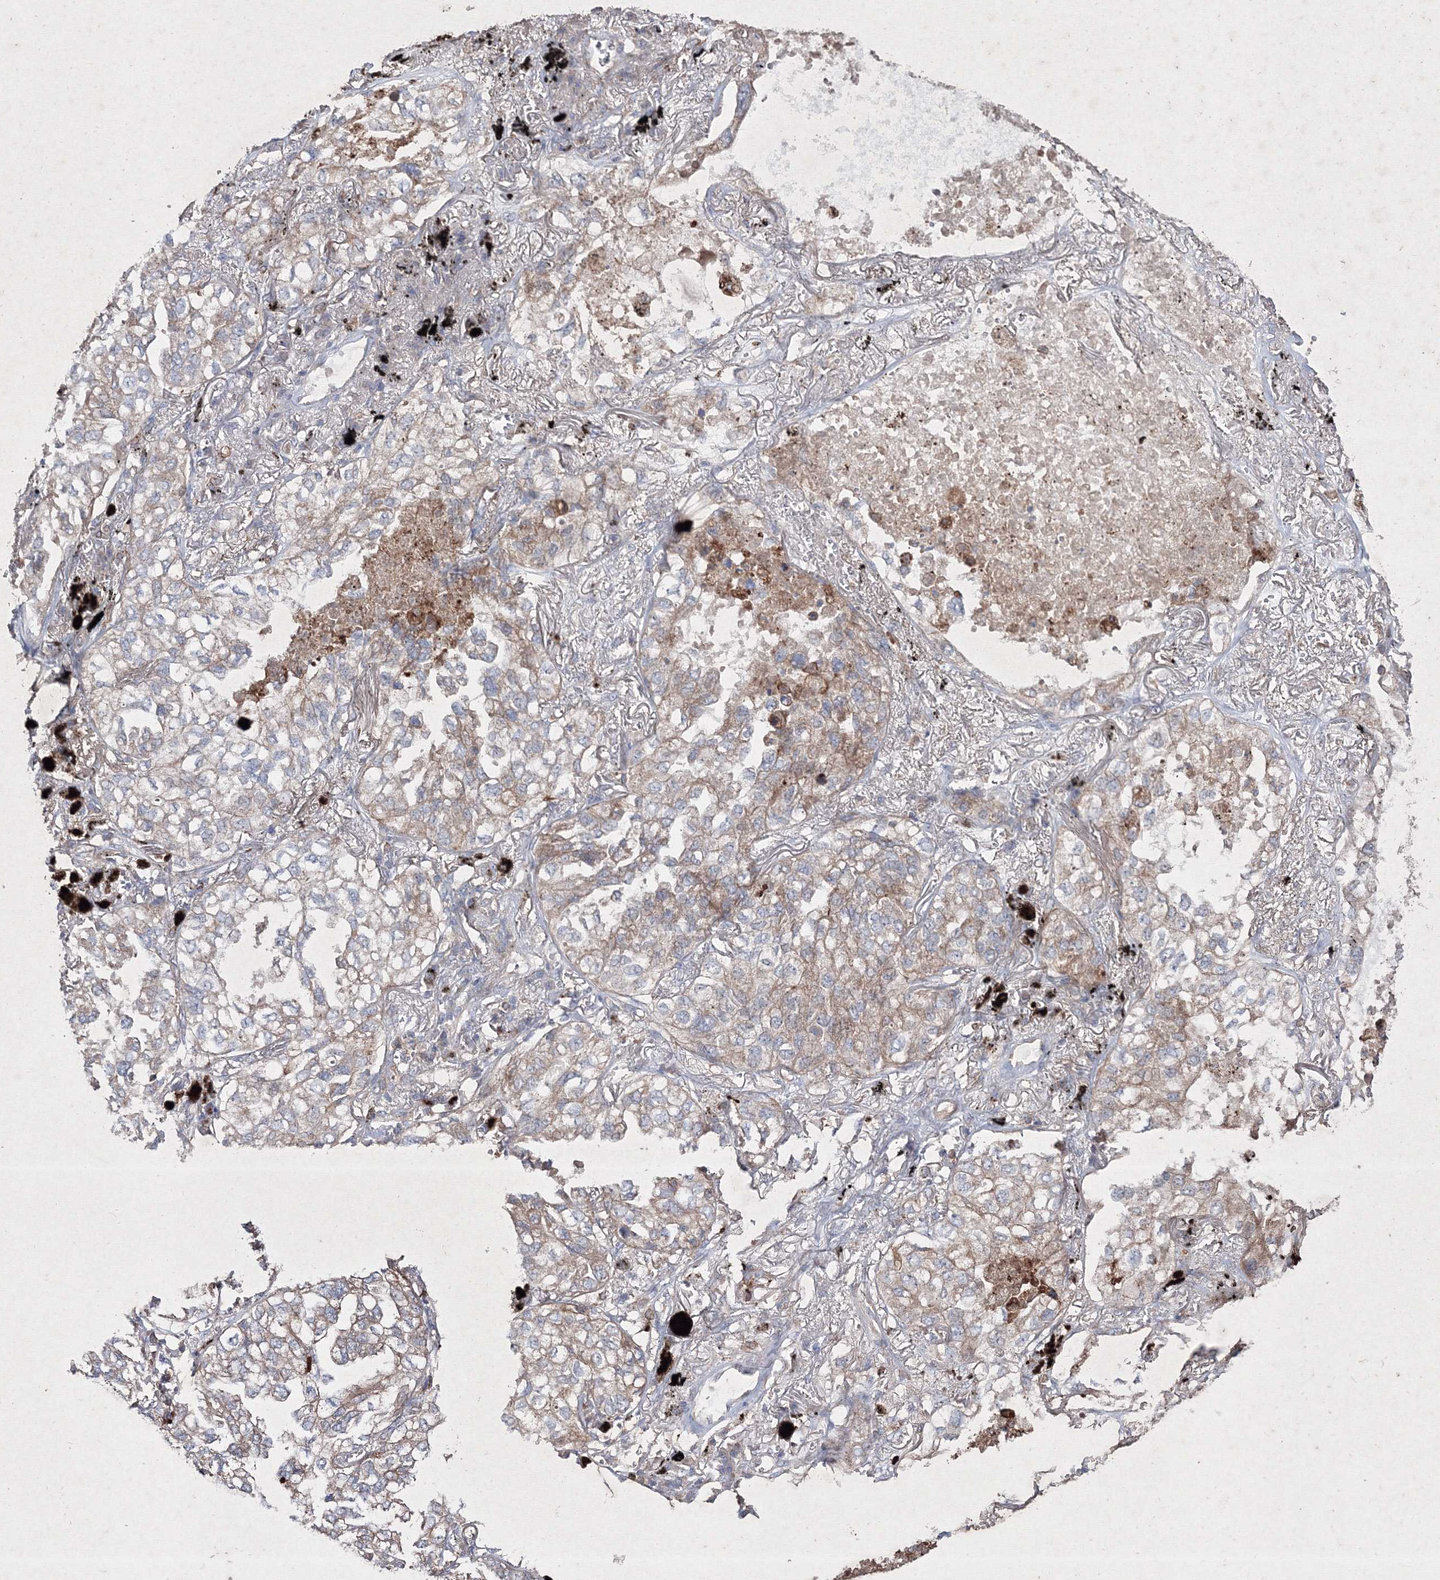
{"staining": {"intensity": "weak", "quantity": ">75%", "location": "cytoplasmic/membranous"}, "tissue": "lung cancer", "cell_type": "Tumor cells", "image_type": "cancer", "snomed": [{"axis": "morphology", "description": "Adenocarcinoma, NOS"}, {"axis": "topography", "description": "Lung"}], "caption": "Protein analysis of lung cancer (adenocarcinoma) tissue demonstrates weak cytoplasmic/membranous expression in approximately >75% of tumor cells.", "gene": "GFM1", "patient": {"sex": "male", "age": 65}}